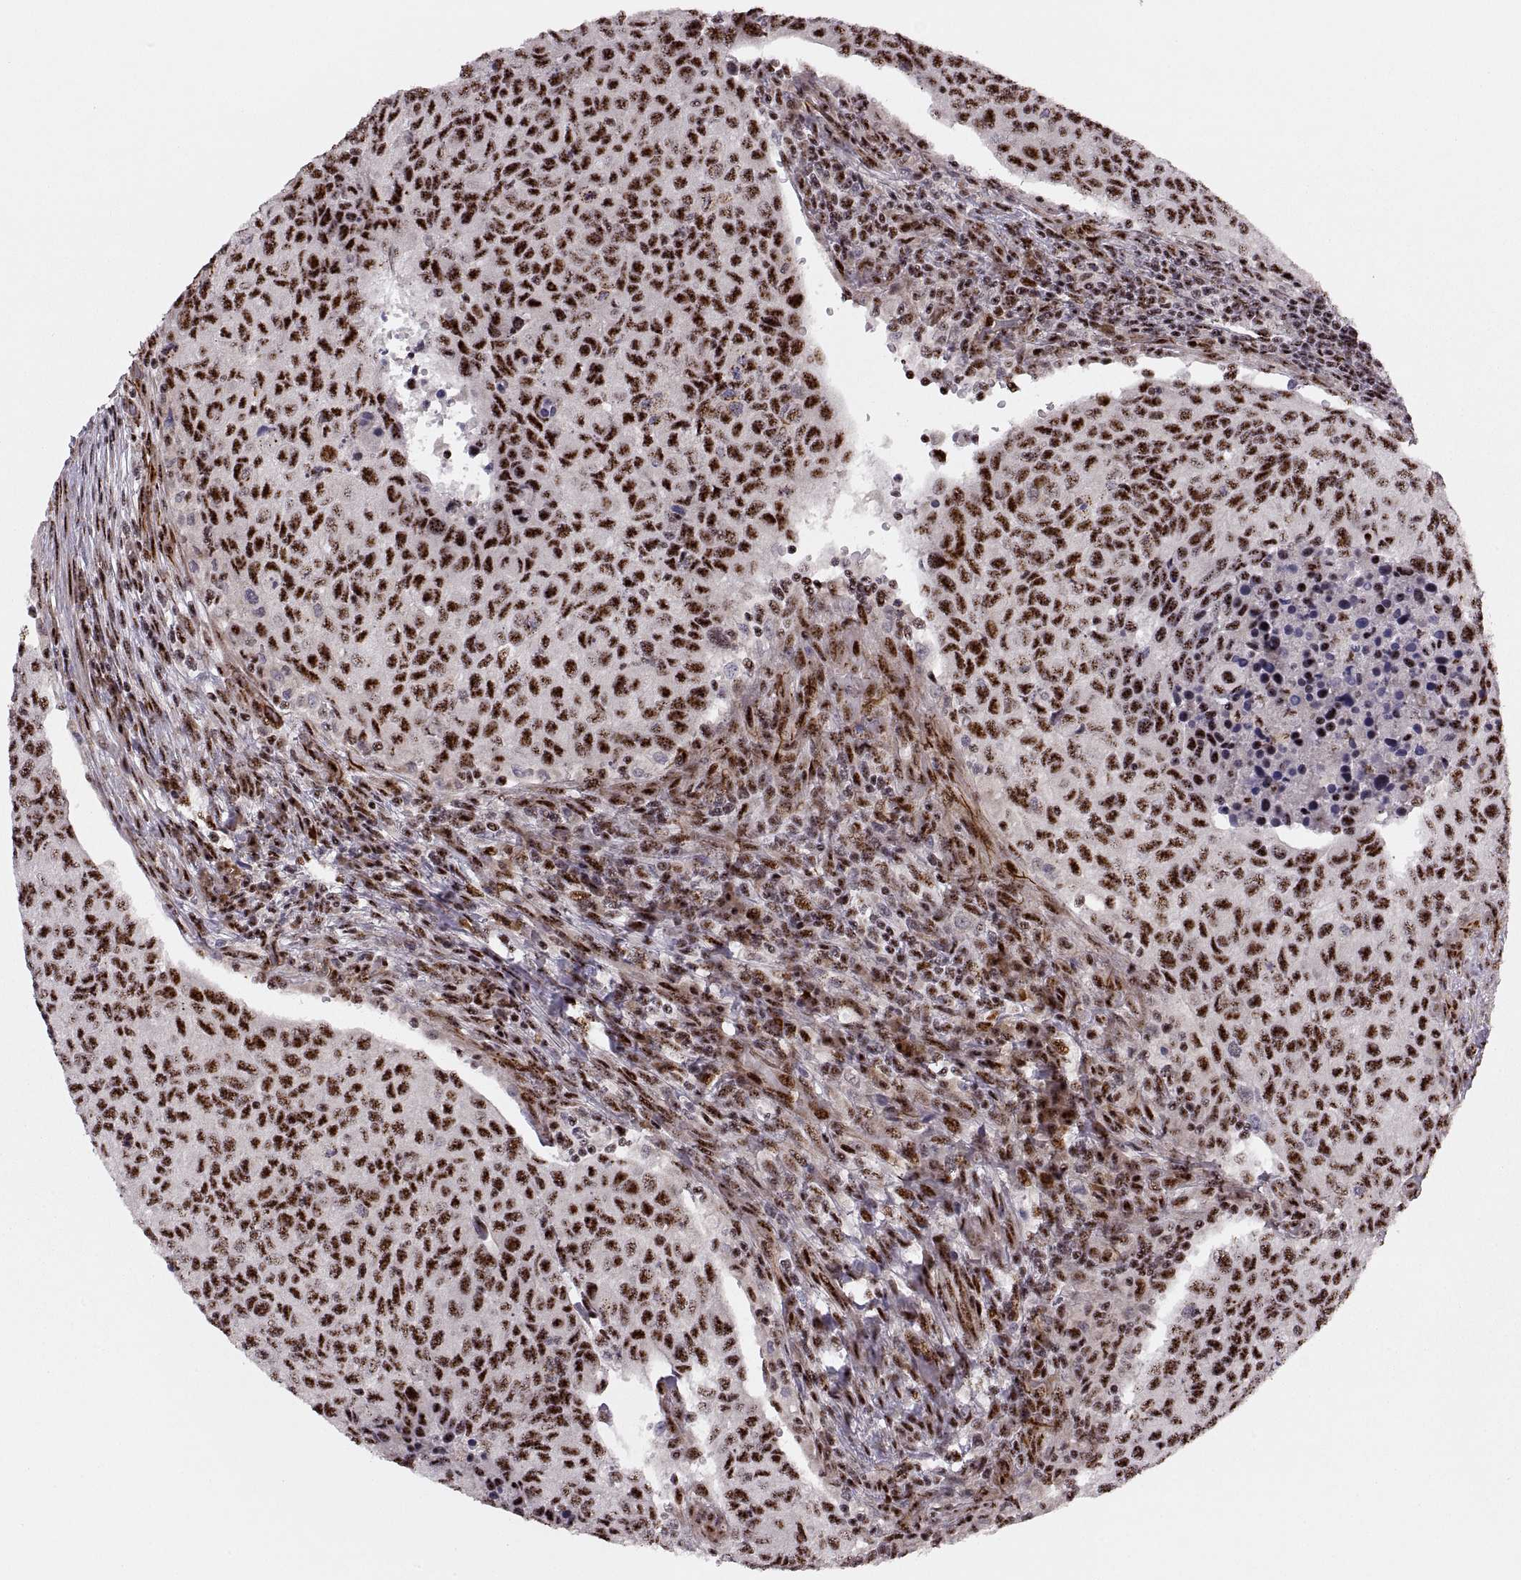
{"staining": {"intensity": "strong", "quantity": ">75%", "location": "nuclear"}, "tissue": "urothelial cancer", "cell_type": "Tumor cells", "image_type": "cancer", "snomed": [{"axis": "morphology", "description": "Urothelial carcinoma, High grade"}, {"axis": "topography", "description": "Urinary bladder"}], "caption": "Protein staining of urothelial carcinoma (high-grade) tissue demonstrates strong nuclear positivity in about >75% of tumor cells.", "gene": "ZCCHC17", "patient": {"sex": "female", "age": 78}}